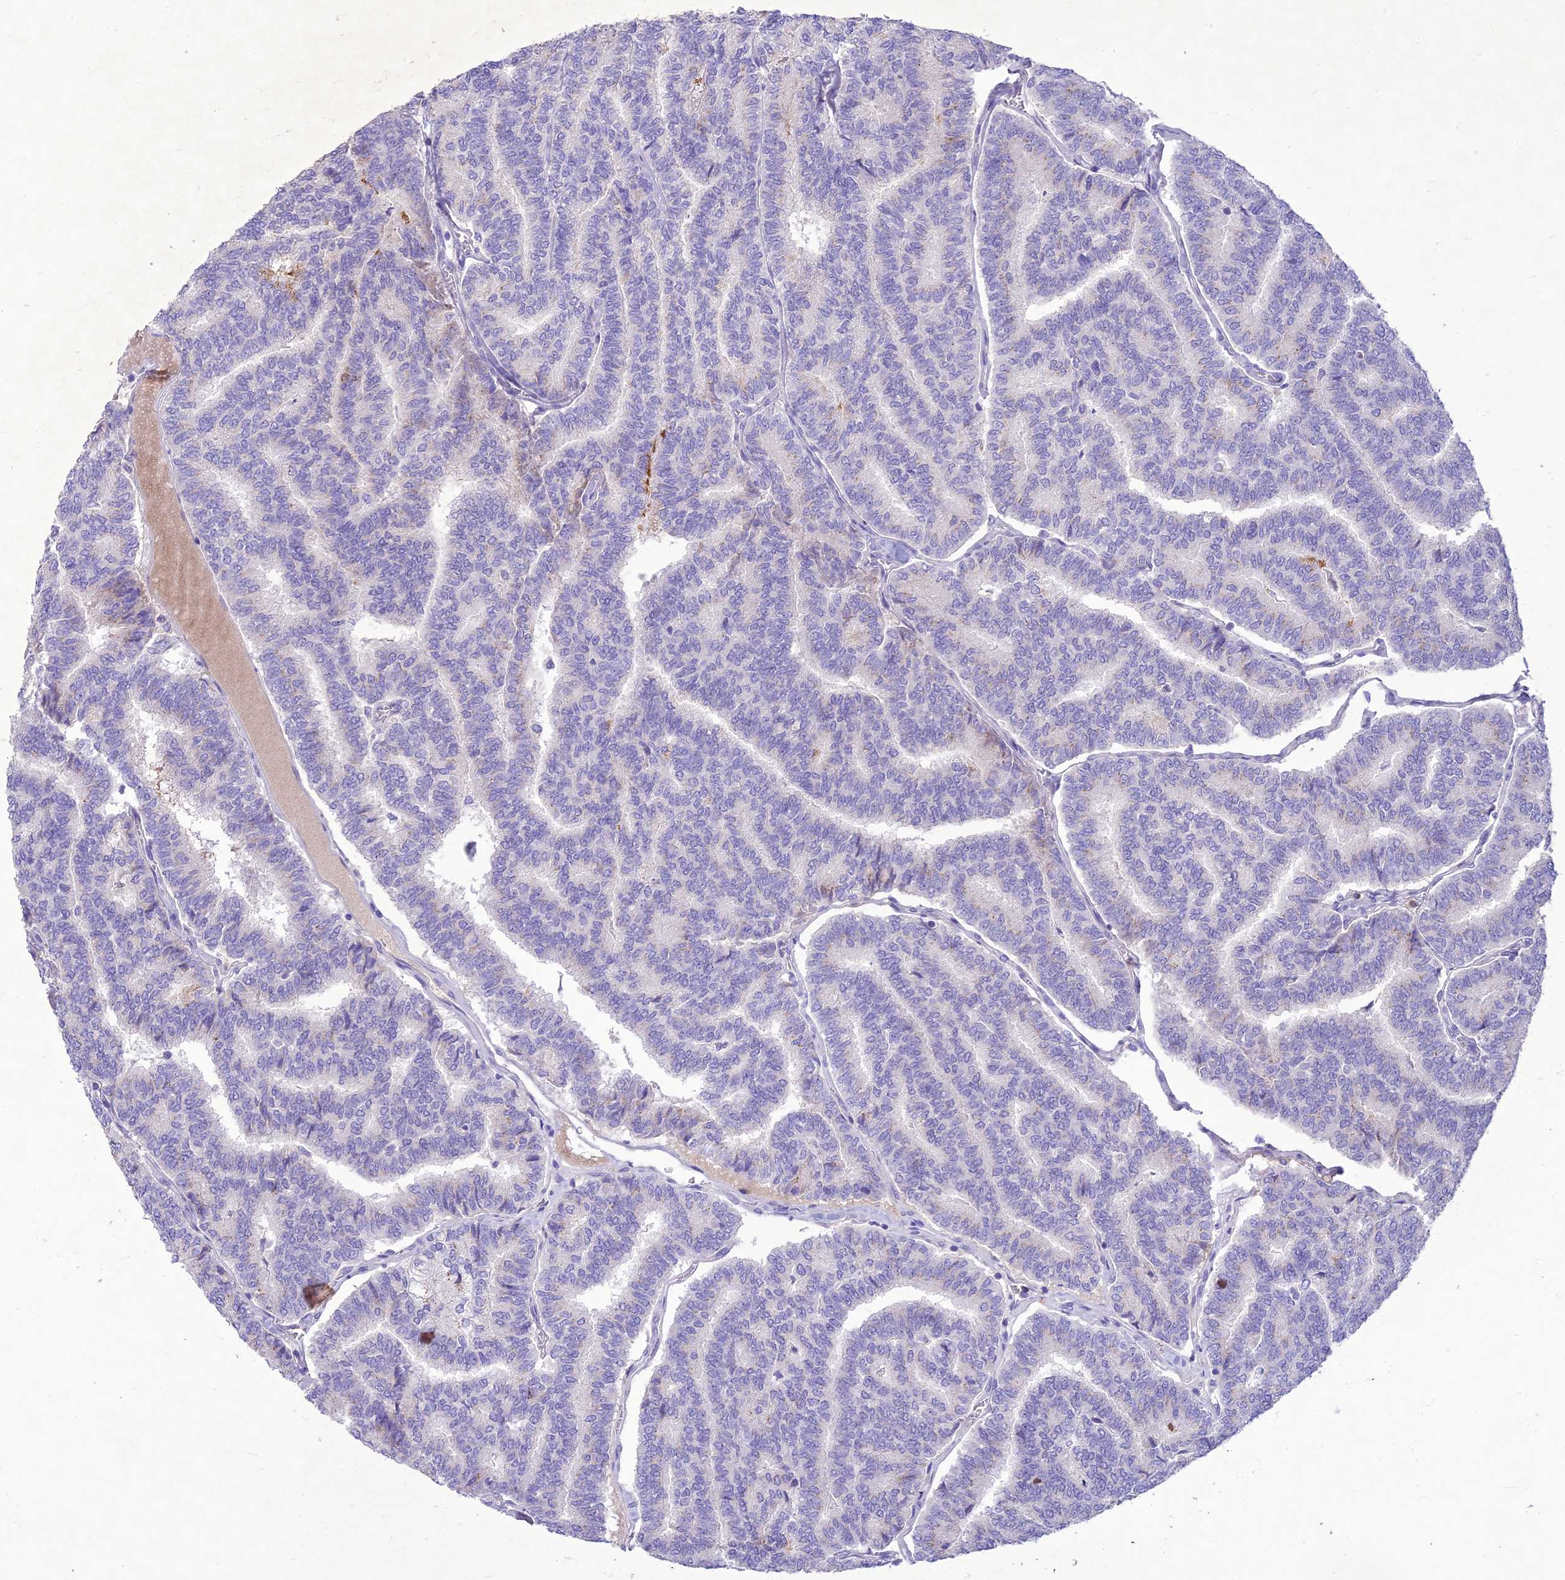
{"staining": {"intensity": "weak", "quantity": "<25%", "location": "cytoplasmic/membranous"}, "tissue": "thyroid cancer", "cell_type": "Tumor cells", "image_type": "cancer", "snomed": [{"axis": "morphology", "description": "Papillary adenocarcinoma, NOS"}, {"axis": "topography", "description": "Thyroid gland"}], "caption": "High power microscopy histopathology image of an immunohistochemistry histopathology image of thyroid cancer (papillary adenocarcinoma), revealing no significant expression in tumor cells.", "gene": "SLC13A5", "patient": {"sex": "female", "age": 35}}